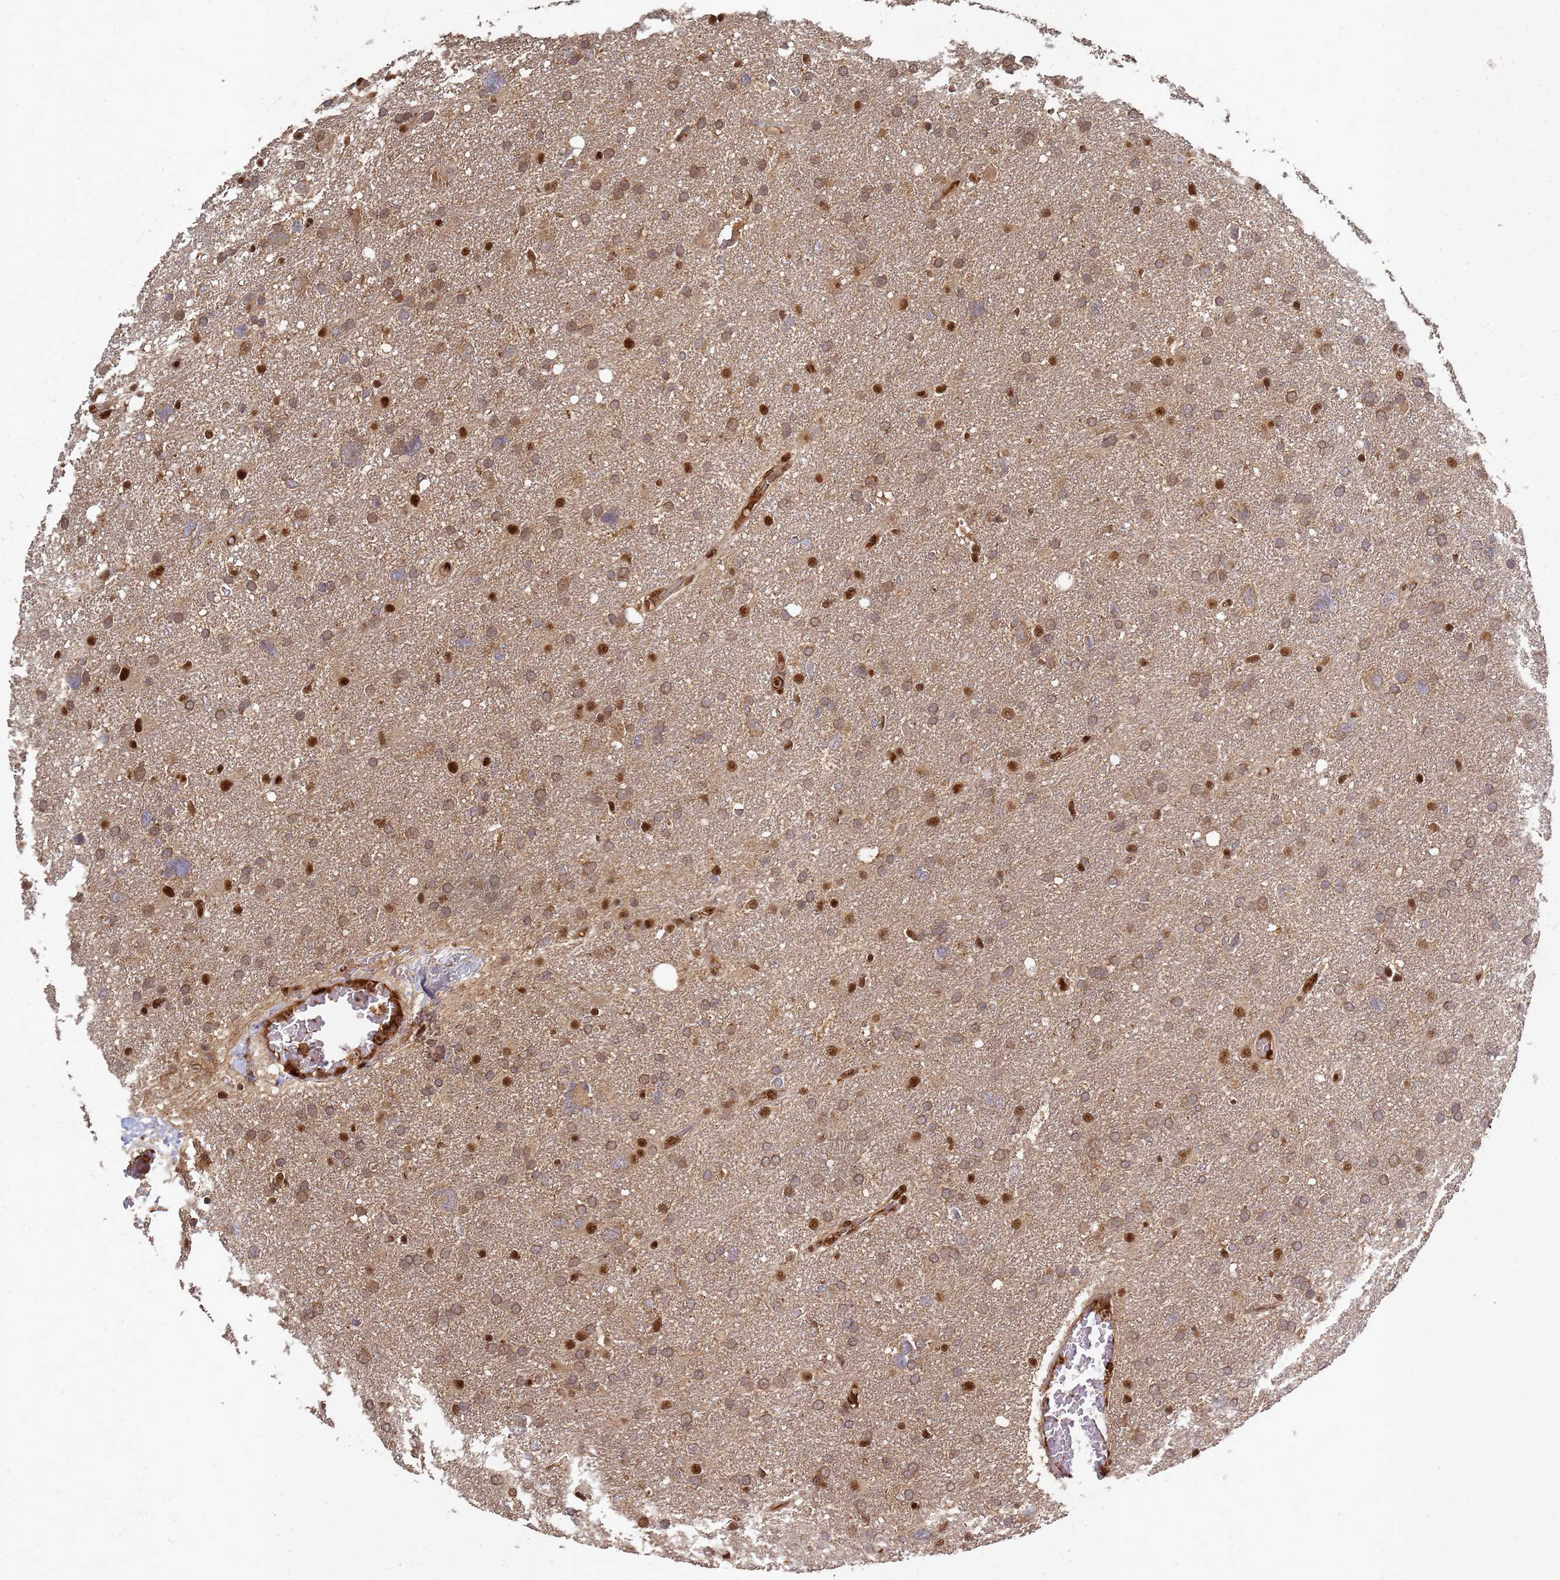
{"staining": {"intensity": "weak", "quantity": ">75%", "location": "cytoplasmic/membranous,nuclear"}, "tissue": "glioma", "cell_type": "Tumor cells", "image_type": "cancer", "snomed": [{"axis": "morphology", "description": "Glioma, malignant, High grade"}, {"axis": "topography", "description": "Brain"}], "caption": "Immunohistochemistry staining of malignant glioma (high-grade), which exhibits low levels of weak cytoplasmic/membranous and nuclear staining in about >75% of tumor cells indicating weak cytoplasmic/membranous and nuclear protein expression. The staining was performed using DAB (brown) for protein detection and nuclei were counterstained in hematoxylin (blue).", "gene": "SECISBP2", "patient": {"sex": "male", "age": 61}}